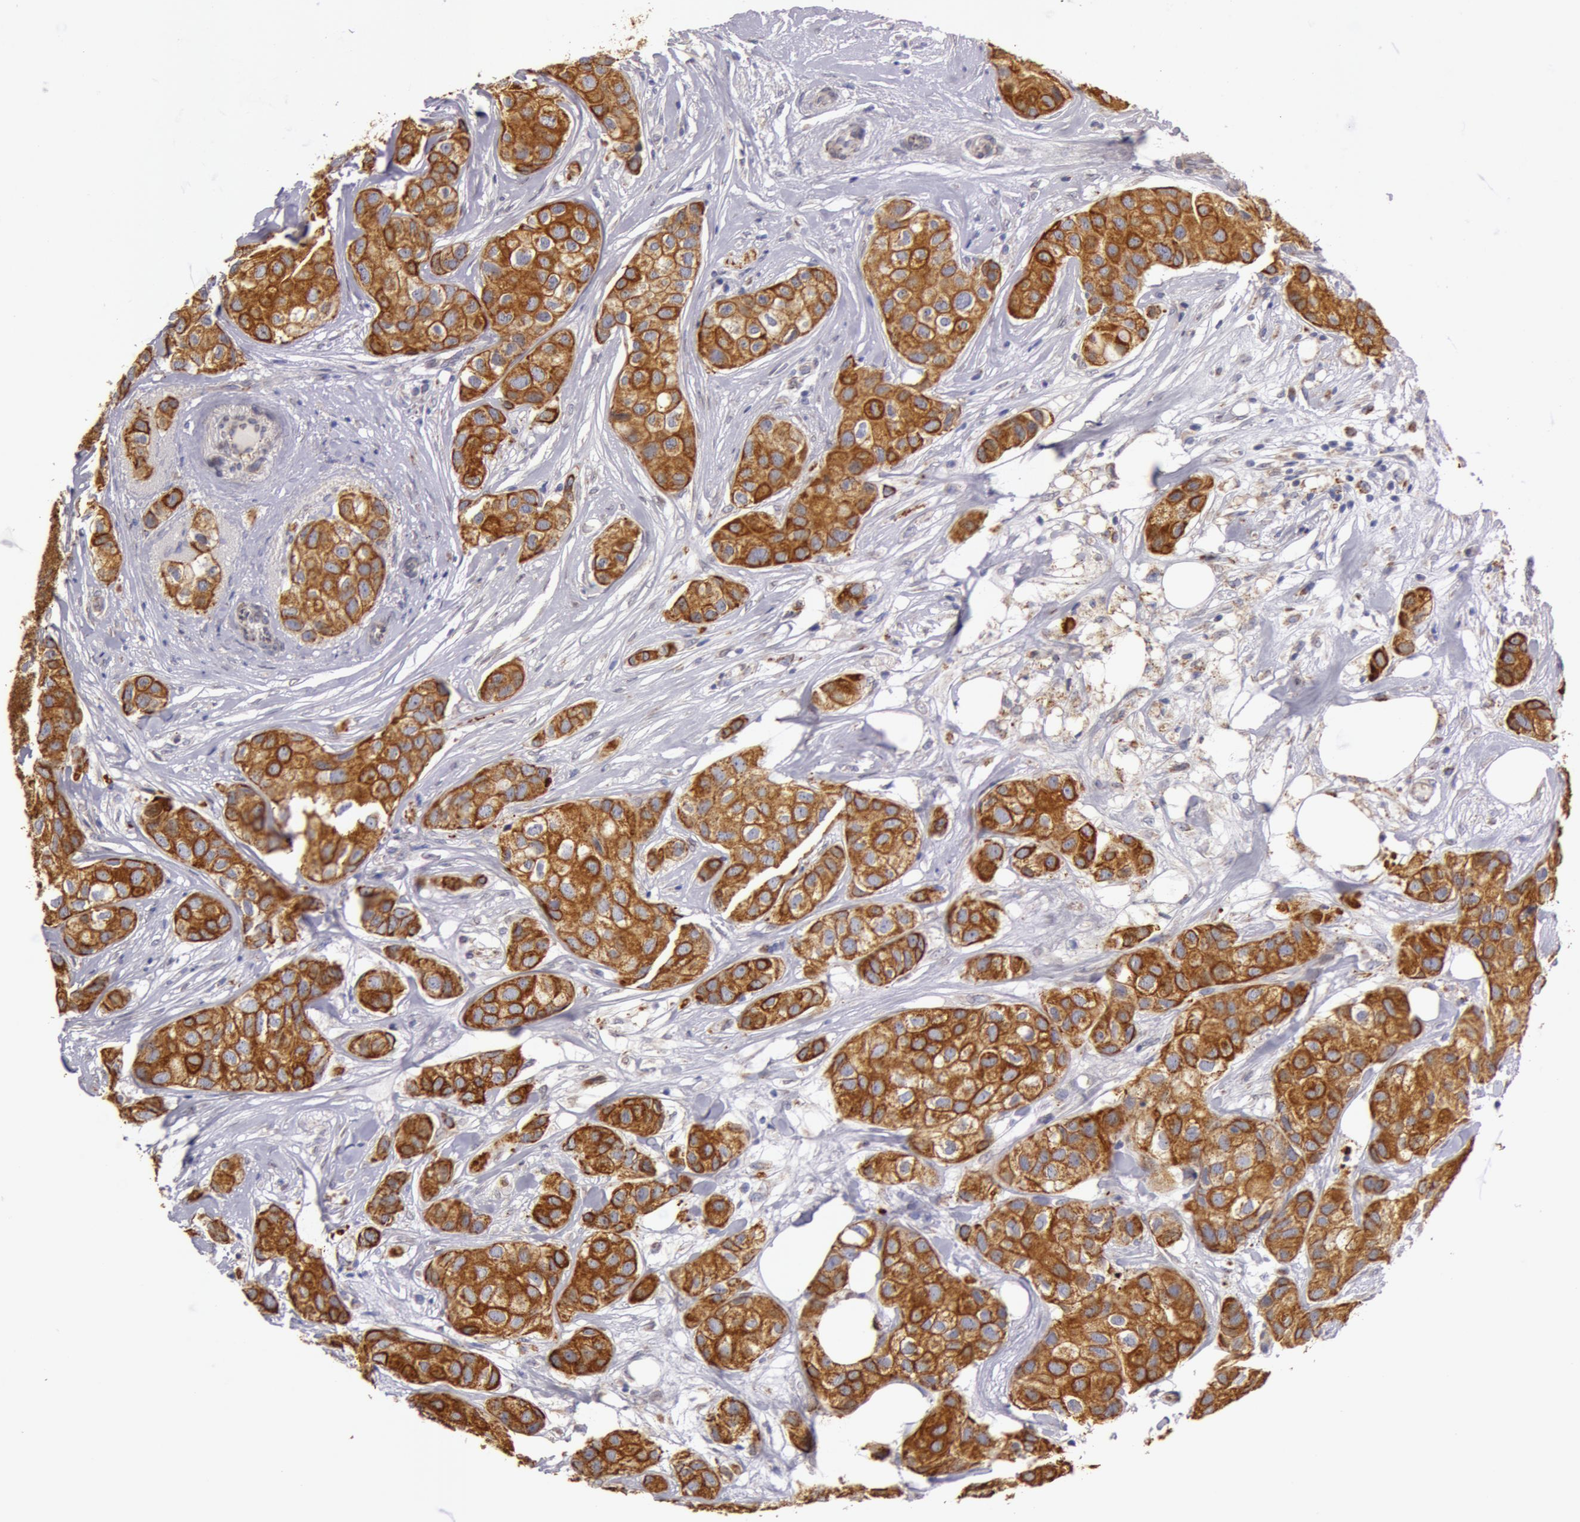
{"staining": {"intensity": "strong", "quantity": ">75%", "location": "cytoplasmic/membranous"}, "tissue": "breast cancer", "cell_type": "Tumor cells", "image_type": "cancer", "snomed": [{"axis": "morphology", "description": "Duct carcinoma"}, {"axis": "topography", "description": "Breast"}], "caption": "Human intraductal carcinoma (breast) stained with a brown dye demonstrates strong cytoplasmic/membranous positive positivity in about >75% of tumor cells.", "gene": "KRT18", "patient": {"sex": "female", "age": 68}}